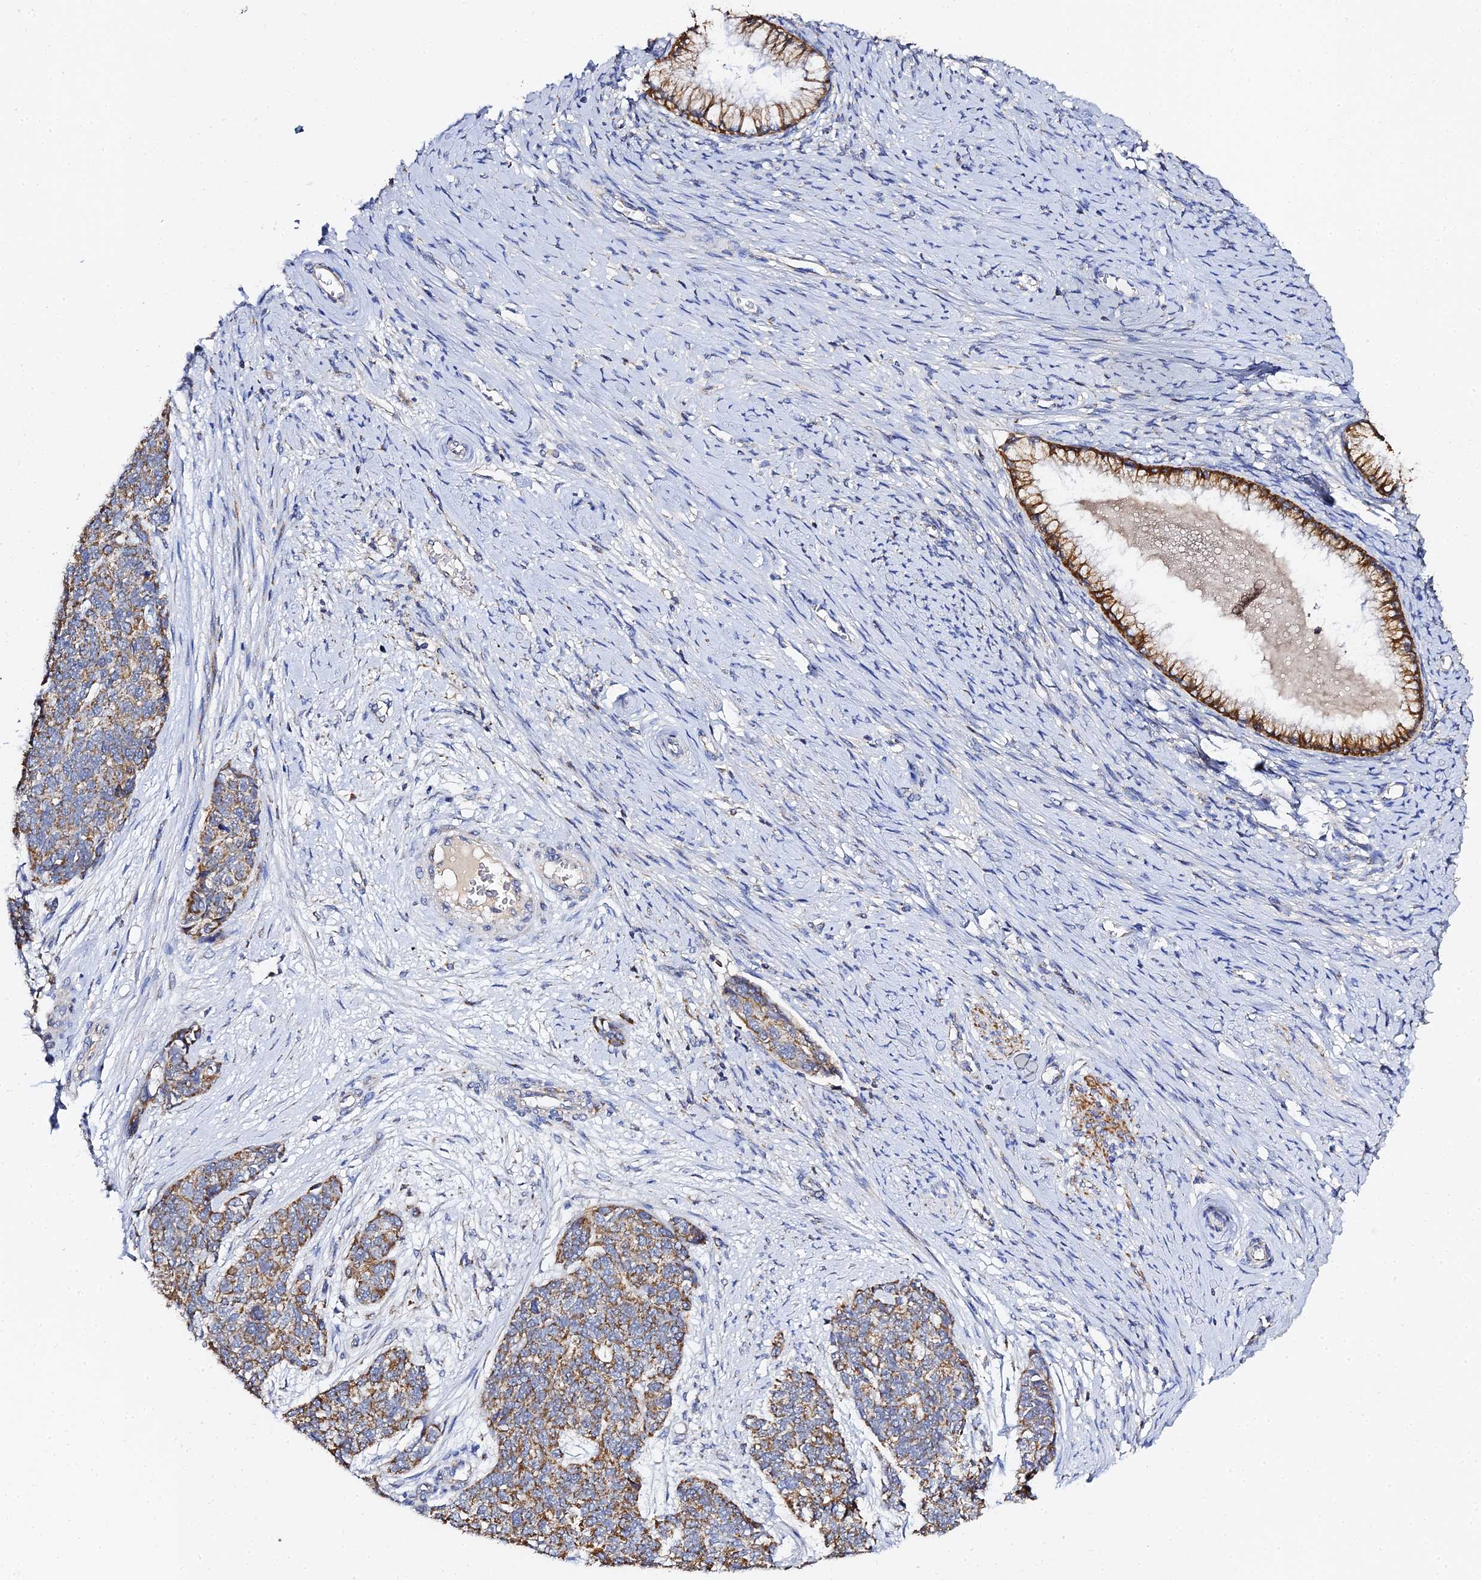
{"staining": {"intensity": "moderate", "quantity": ">75%", "location": "cytoplasmic/membranous"}, "tissue": "cervical cancer", "cell_type": "Tumor cells", "image_type": "cancer", "snomed": [{"axis": "morphology", "description": "Squamous cell carcinoma, NOS"}, {"axis": "topography", "description": "Cervix"}], "caption": "Immunohistochemical staining of cervical cancer (squamous cell carcinoma) shows medium levels of moderate cytoplasmic/membranous protein expression in approximately >75% of tumor cells. (DAB (3,3'-diaminobenzidine) IHC with brightfield microscopy, high magnification).", "gene": "ZXDA", "patient": {"sex": "female", "age": 63}}